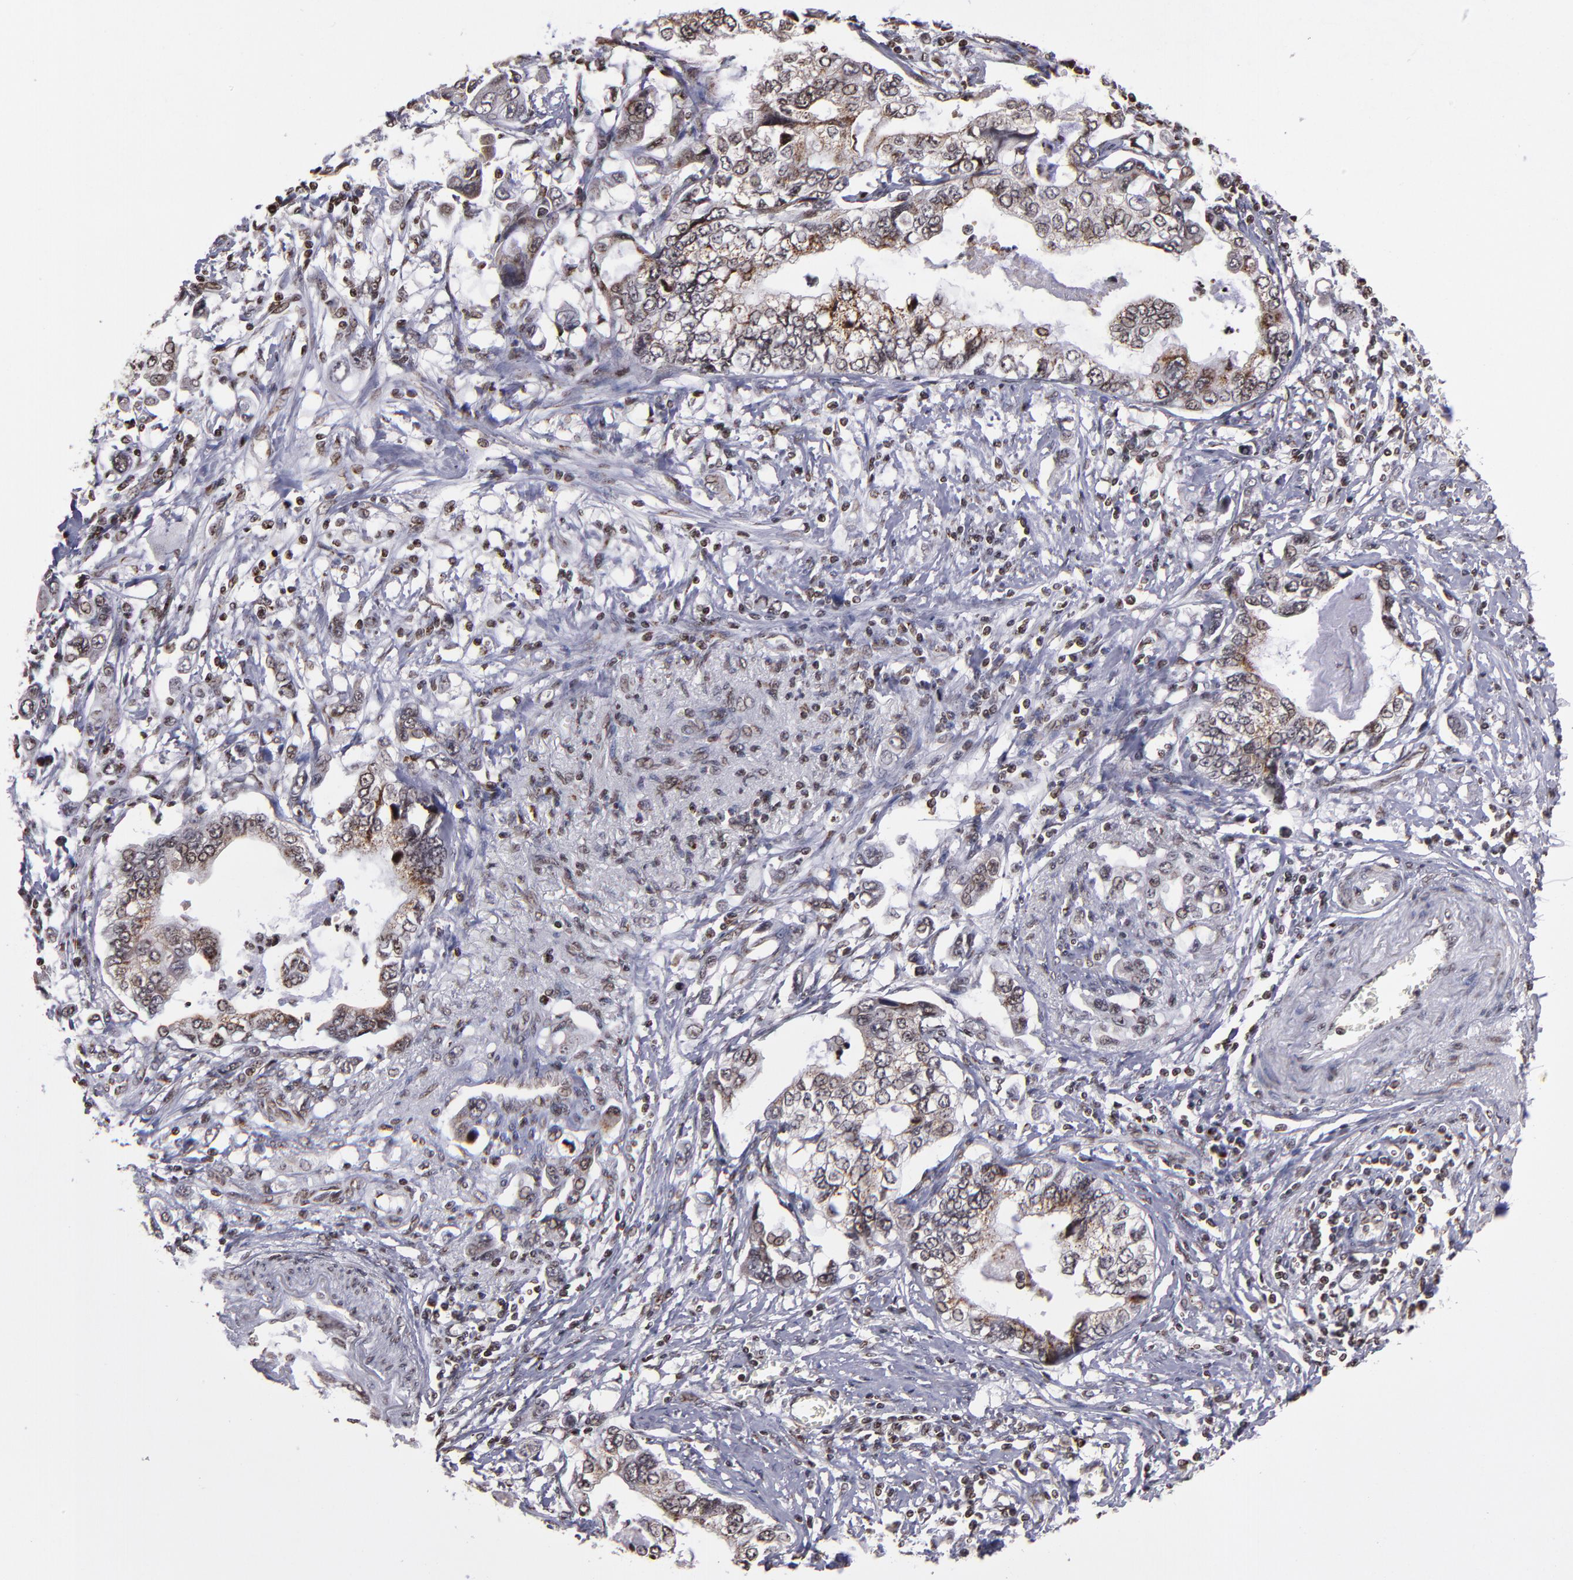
{"staining": {"intensity": "moderate", "quantity": ">75%", "location": "cytoplasmic/membranous,nuclear"}, "tissue": "stomach cancer", "cell_type": "Tumor cells", "image_type": "cancer", "snomed": [{"axis": "morphology", "description": "Adenocarcinoma, NOS"}, {"axis": "topography", "description": "Pancreas"}, {"axis": "topography", "description": "Stomach, upper"}], "caption": "About >75% of tumor cells in adenocarcinoma (stomach) show moderate cytoplasmic/membranous and nuclear protein expression as visualized by brown immunohistochemical staining.", "gene": "CSDC2", "patient": {"sex": "male", "age": 77}}